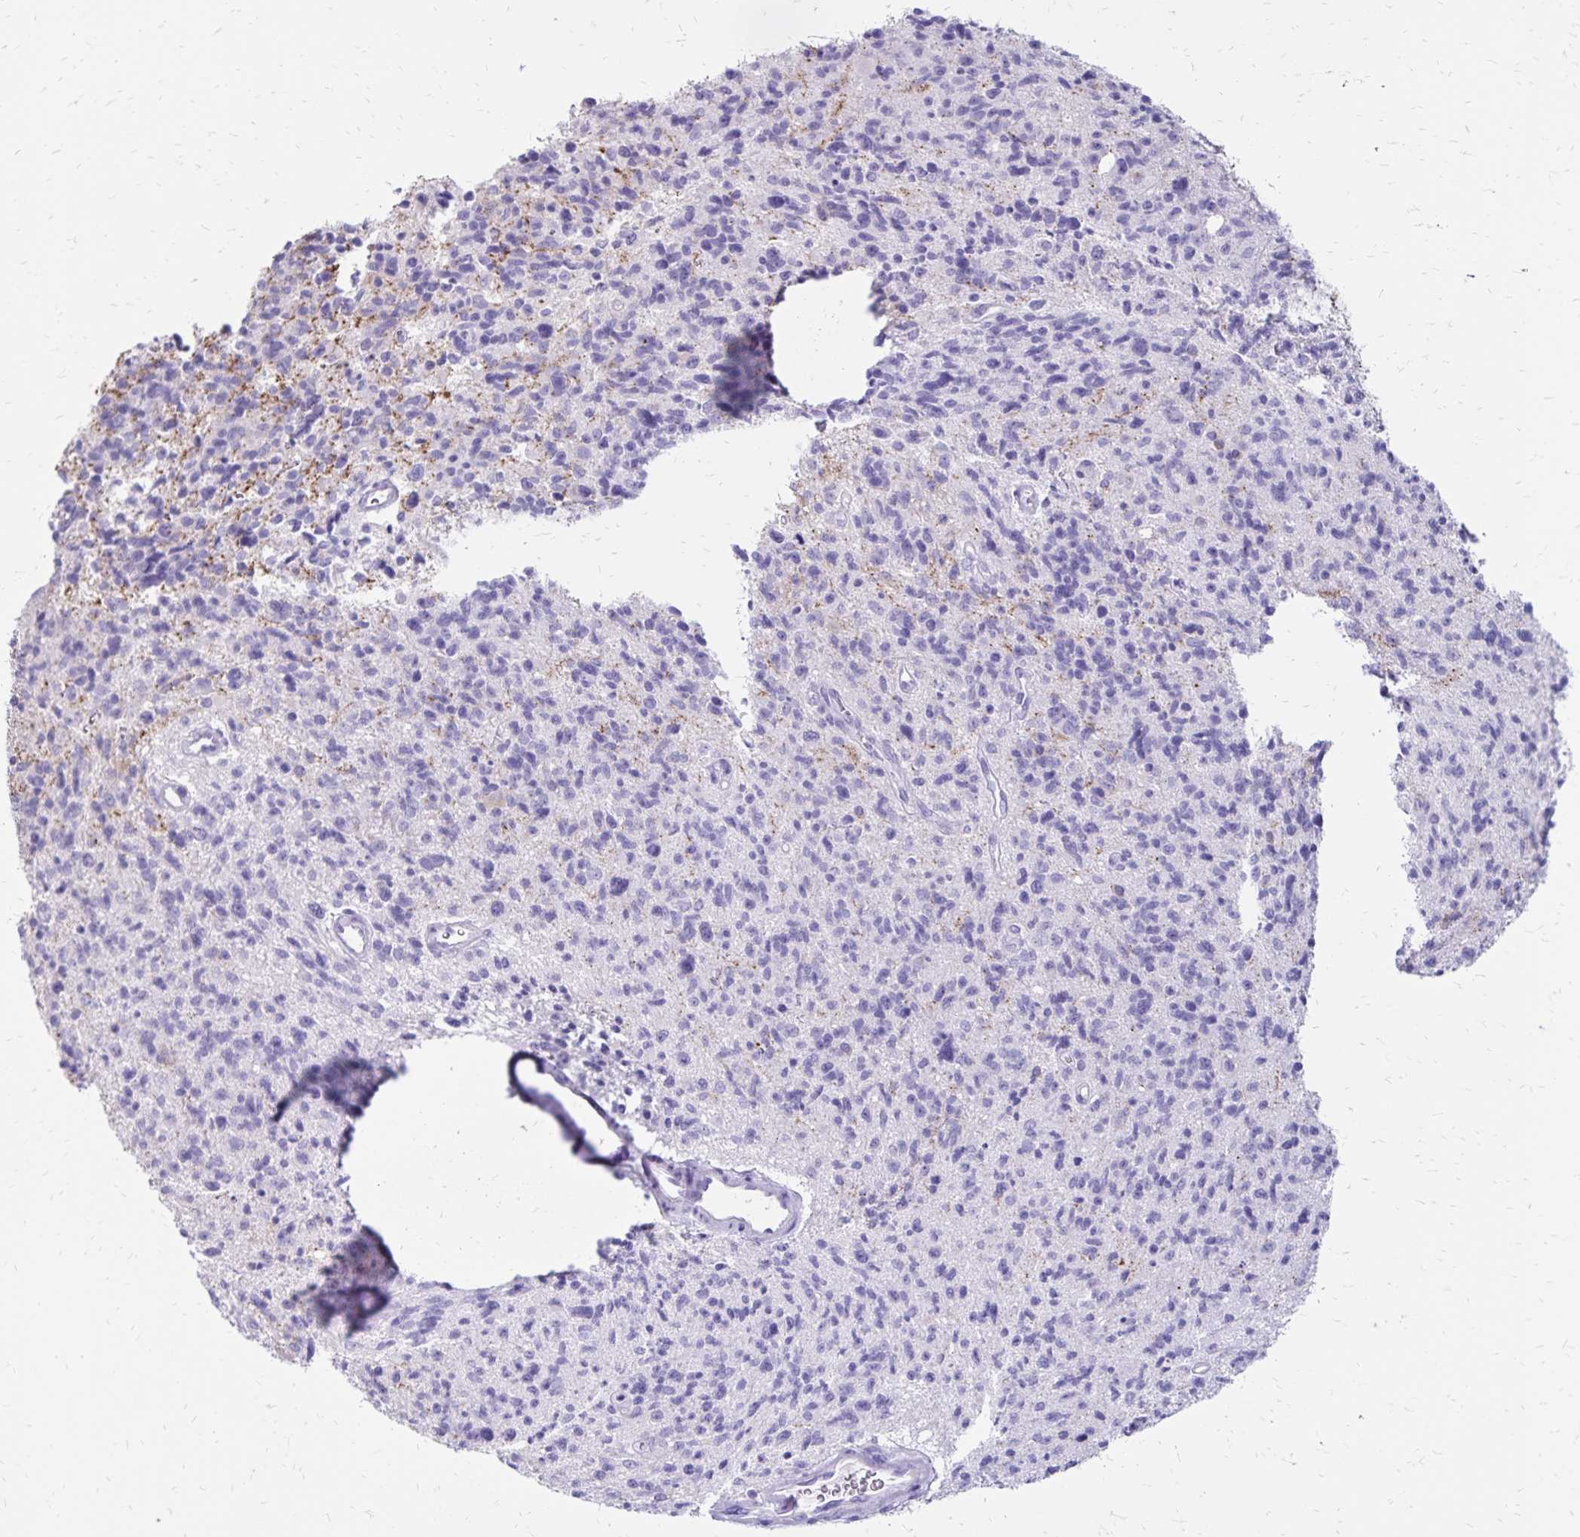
{"staining": {"intensity": "negative", "quantity": "none", "location": "none"}, "tissue": "glioma", "cell_type": "Tumor cells", "image_type": "cancer", "snomed": [{"axis": "morphology", "description": "Glioma, malignant, High grade"}, {"axis": "topography", "description": "Brain"}], "caption": "This photomicrograph is of glioma stained with IHC to label a protein in brown with the nuclei are counter-stained blue. There is no positivity in tumor cells.", "gene": "SH3GL3", "patient": {"sex": "male", "age": 29}}